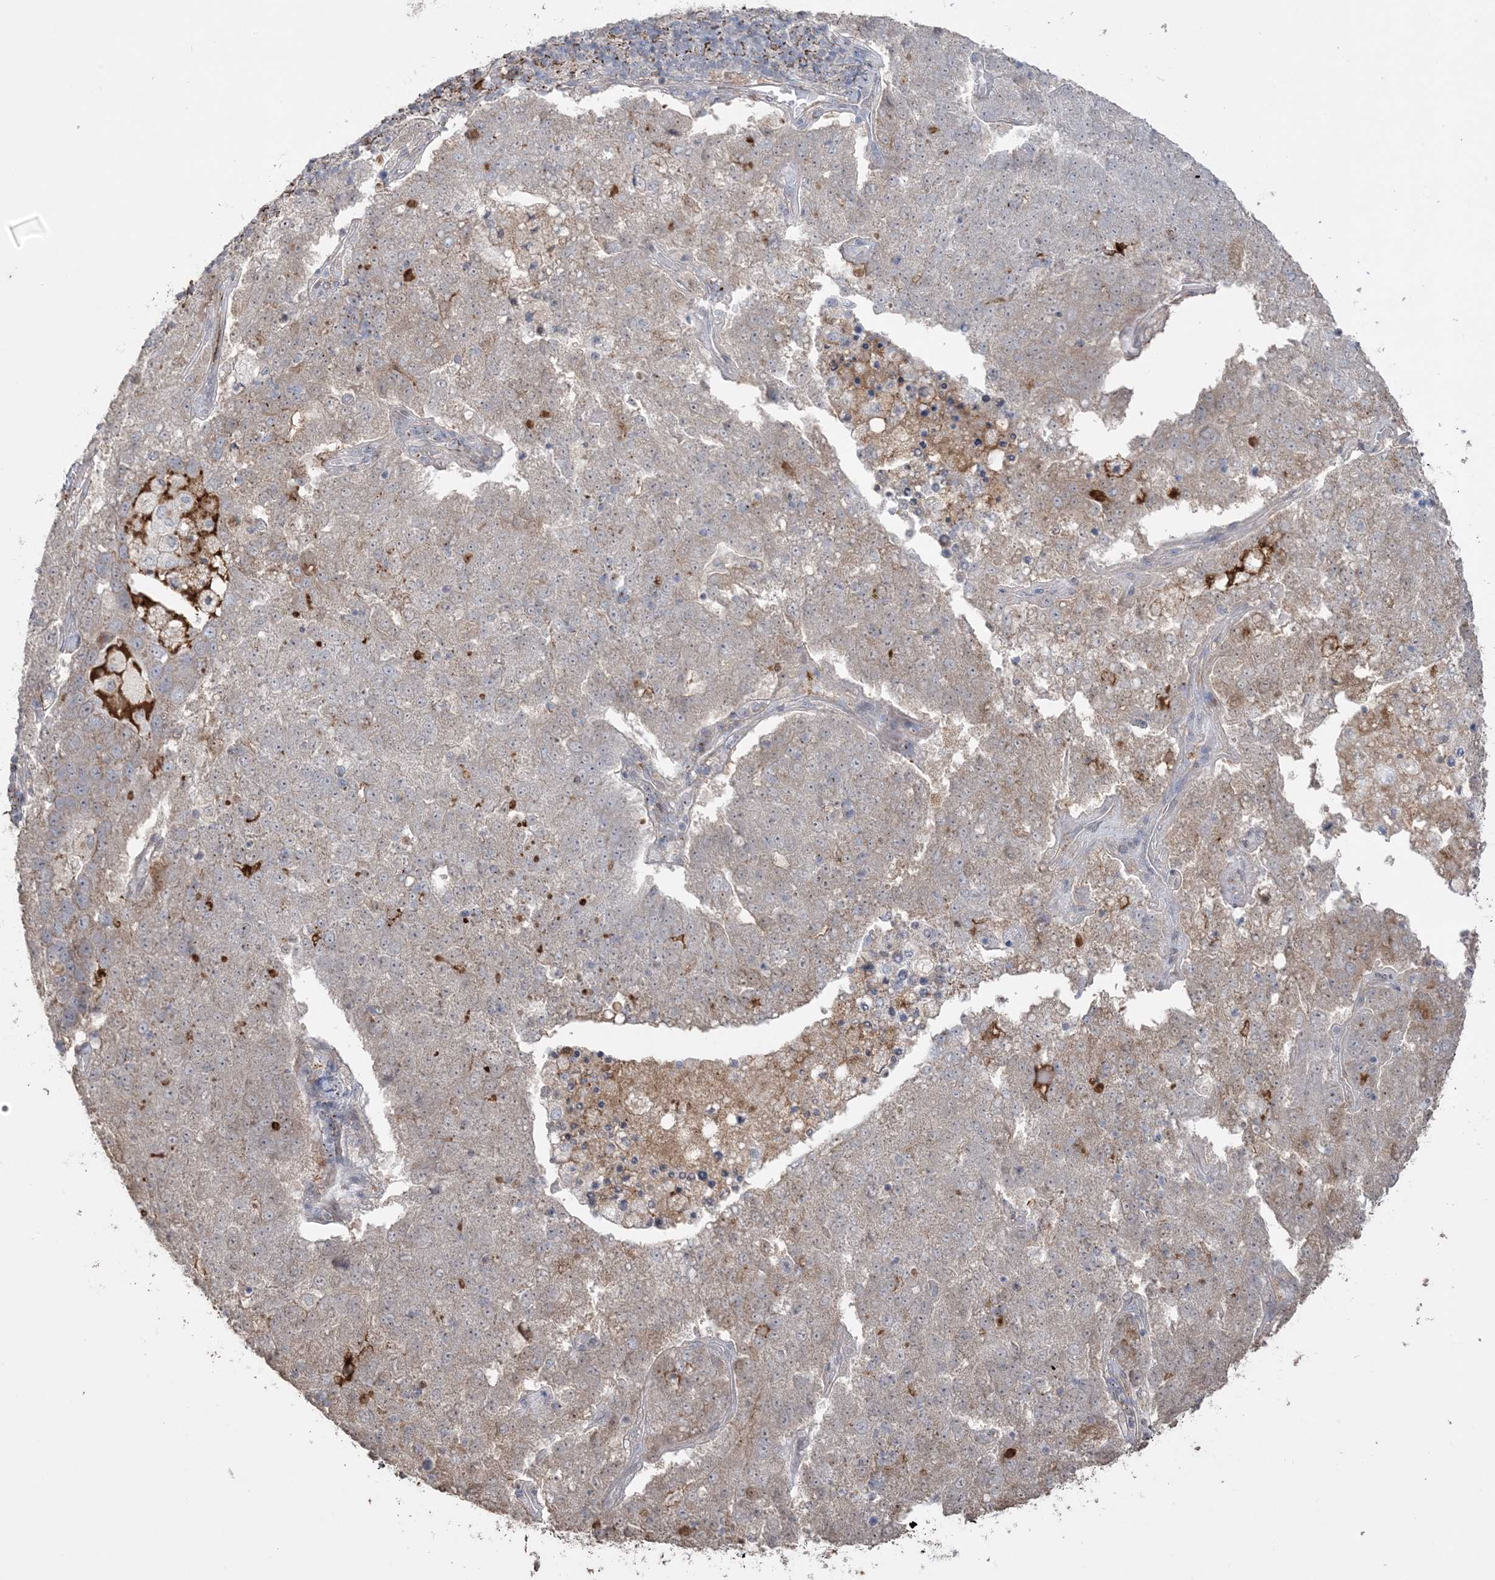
{"staining": {"intensity": "moderate", "quantity": "25%-75%", "location": "cytoplasmic/membranous"}, "tissue": "pancreatic cancer", "cell_type": "Tumor cells", "image_type": "cancer", "snomed": [{"axis": "morphology", "description": "Adenocarcinoma, NOS"}, {"axis": "topography", "description": "Pancreas"}], "caption": "Protein staining of adenocarcinoma (pancreatic) tissue demonstrates moderate cytoplasmic/membranous expression in approximately 25%-75% of tumor cells.", "gene": "XRN1", "patient": {"sex": "female", "age": 61}}